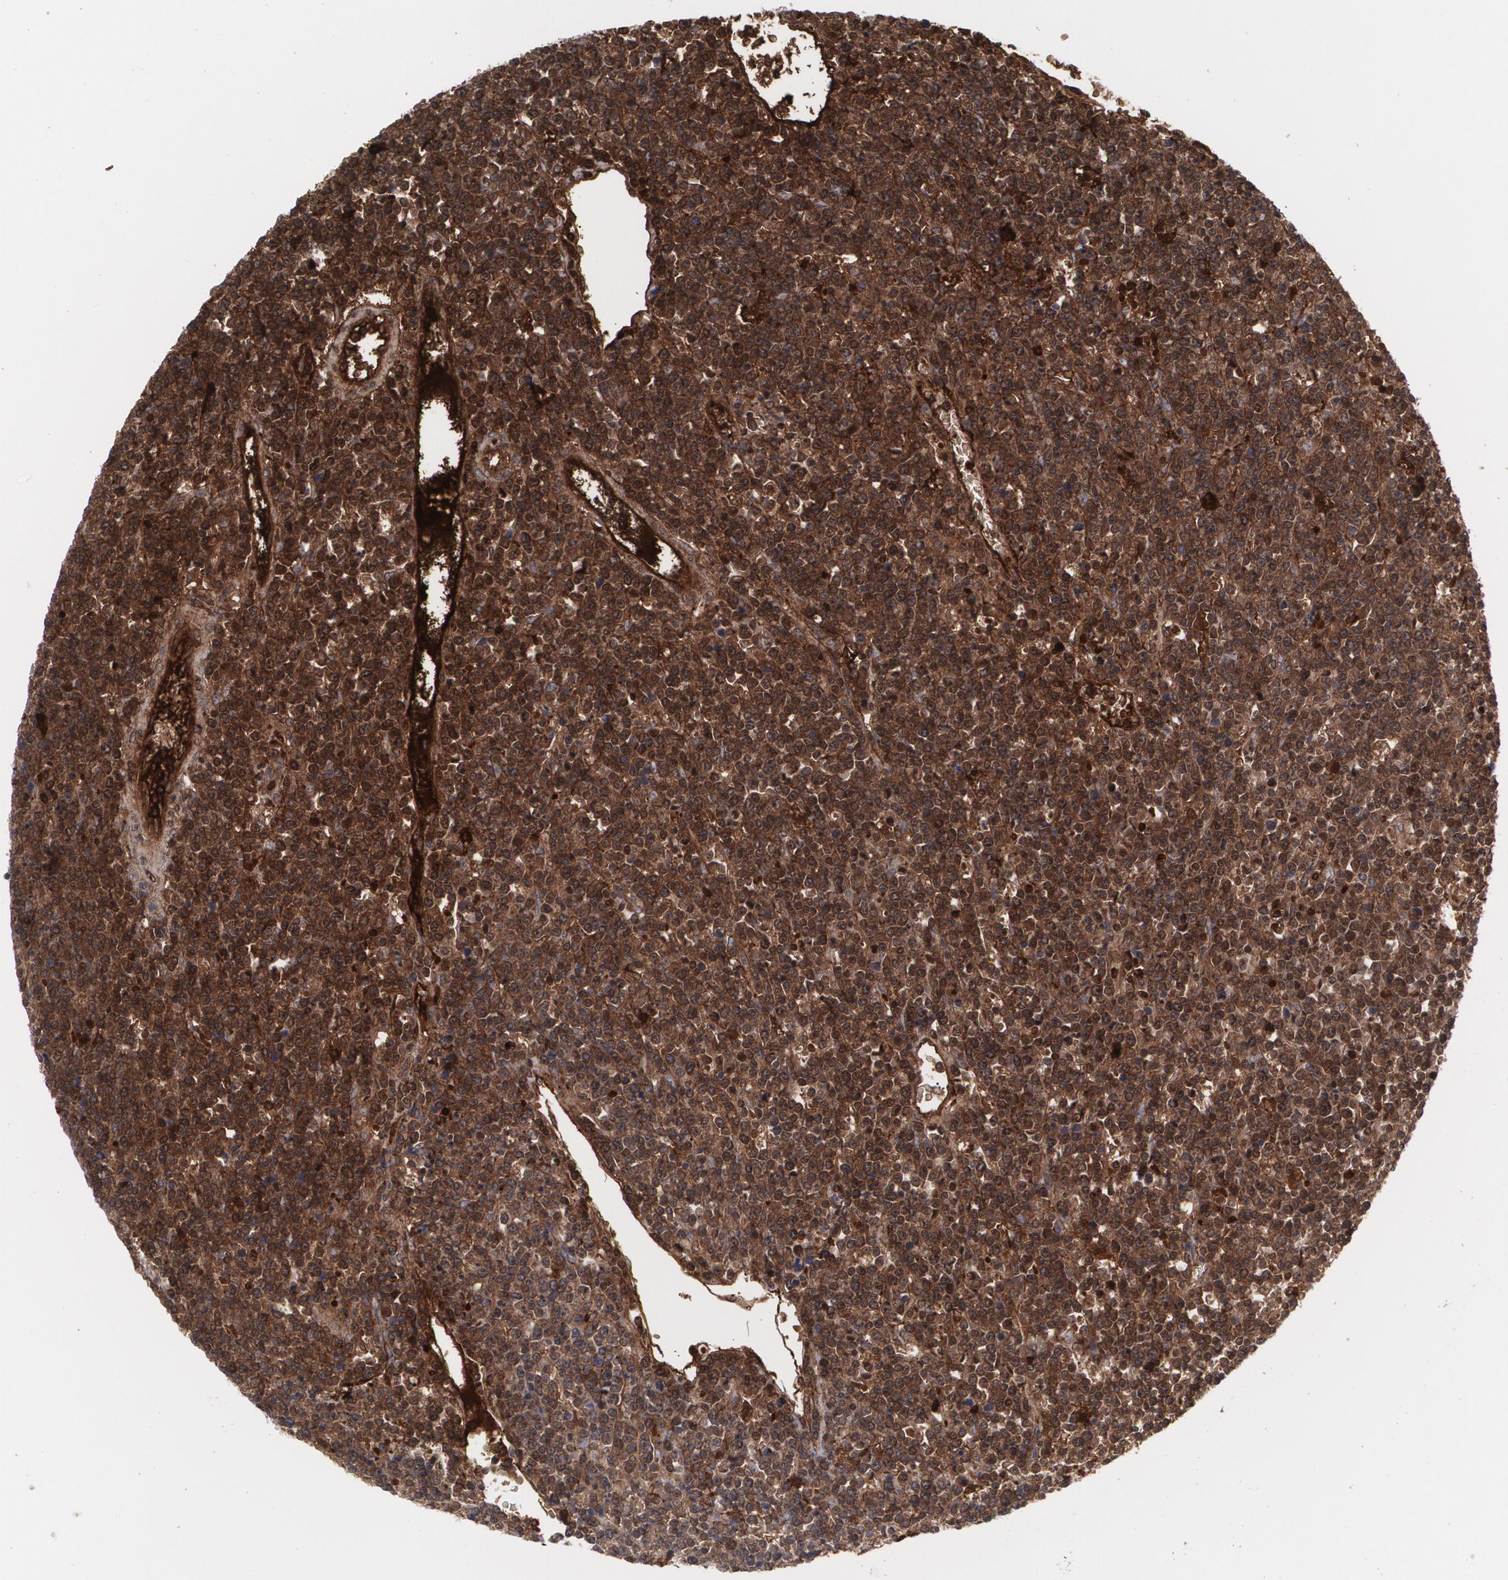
{"staining": {"intensity": "strong", "quantity": ">75%", "location": "cytoplasmic/membranous,nuclear"}, "tissue": "lymphoma", "cell_type": "Tumor cells", "image_type": "cancer", "snomed": [{"axis": "morphology", "description": "Malignant lymphoma, non-Hodgkin's type, High grade"}, {"axis": "topography", "description": "Ovary"}], "caption": "A brown stain highlights strong cytoplasmic/membranous and nuclear expression of a protein in lymphoma tumor cells.", "gene": "LRG1", "patient": {"sex": "female", "age": 56}}